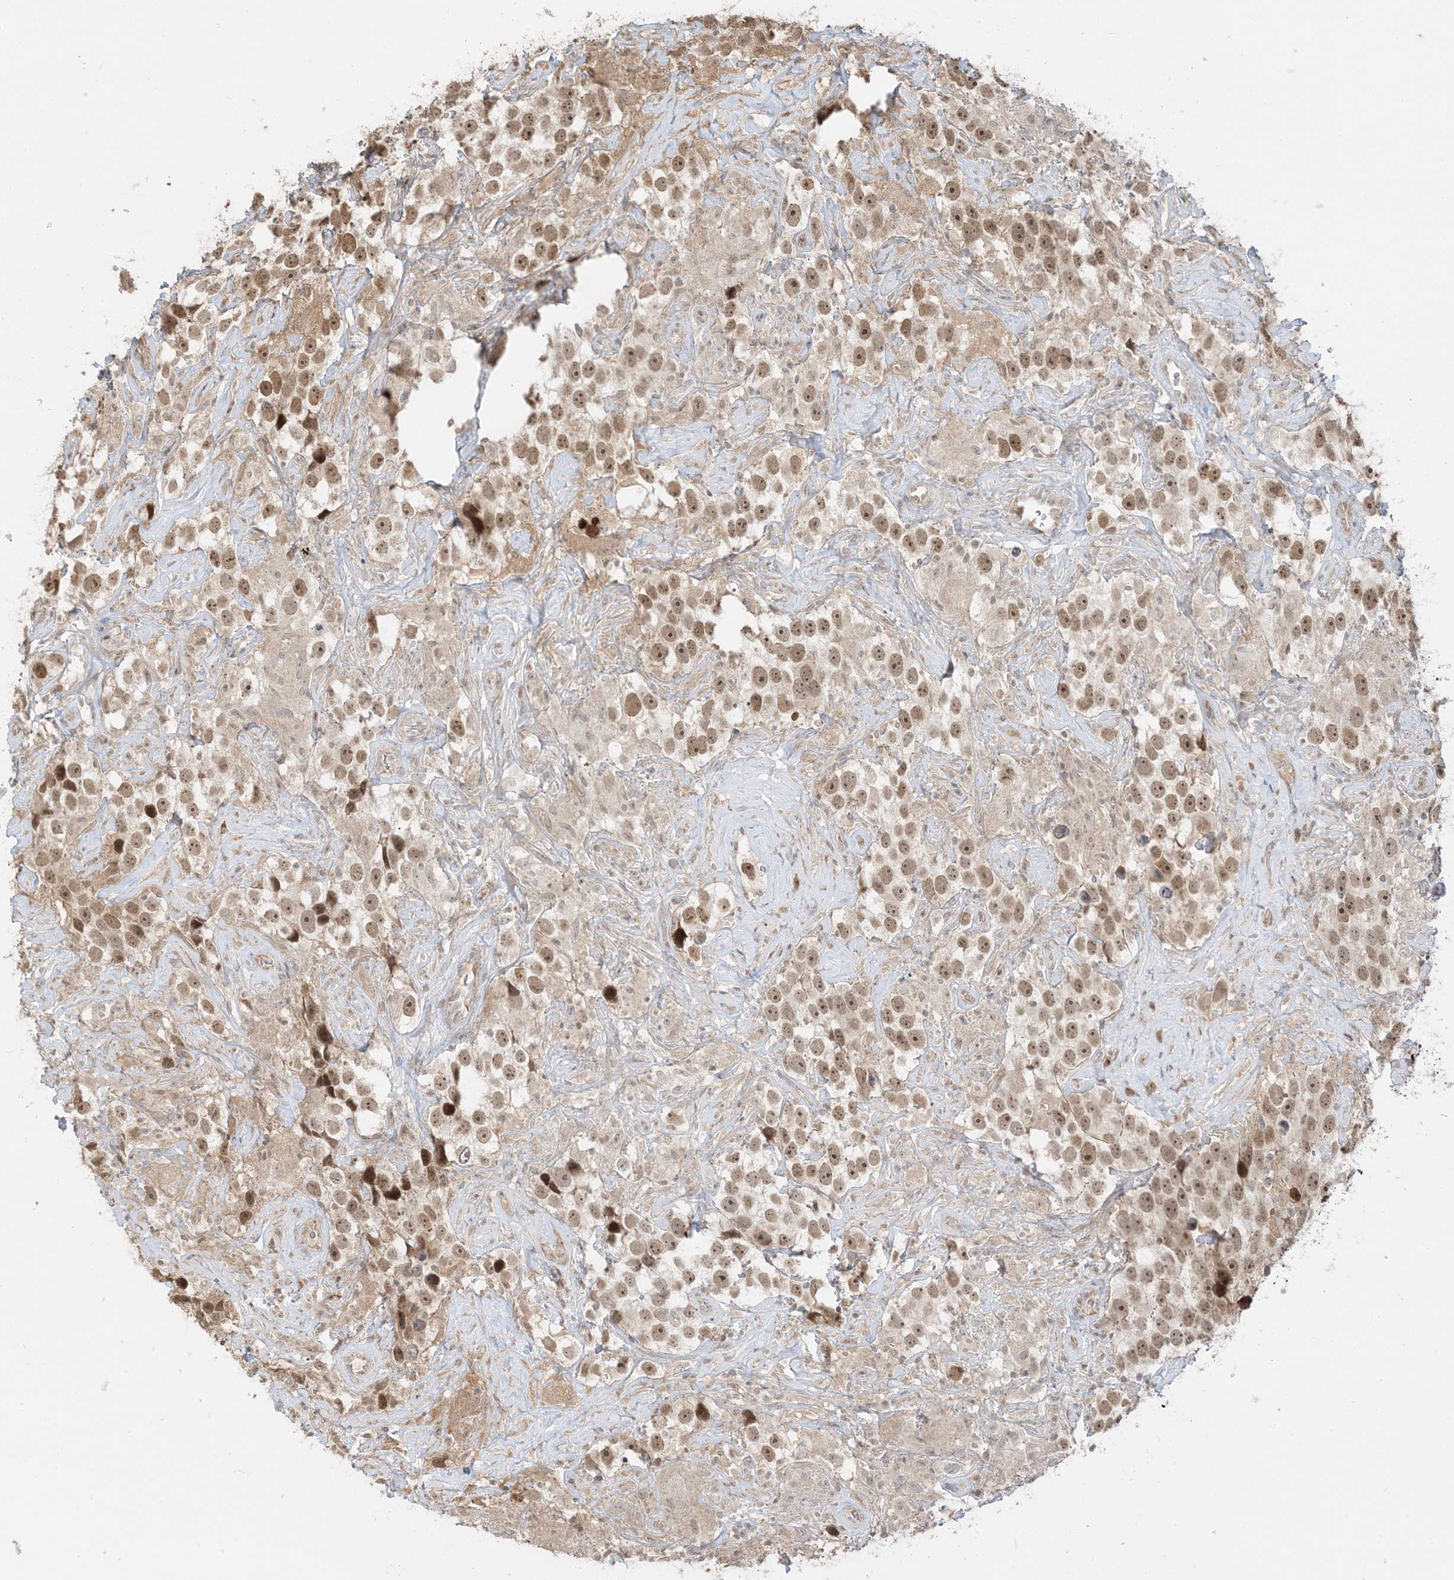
{"staining": {"intensity": "moderate", "quantity": ">75%", "location": "nuclear"}, "tissue": "testis cancer", "cell_type": "Tumor cells", "image_type": "cancer", "snomed": [{"axis": "morphology", "description": "Seminoma, NOS"}, {"axis": "topography", "description": "Testis"}], "caption": "Immunohistochemistry micrograph of neoplastic tissue: human testis seminoma stained using immunohistochemistry displays medium levels of moderate protein expression localized specifically in the nuclear of tumor cells, appearing as a nuclear brown color.", "gene": "PRRT3", "patient": {"sex": "male", "age": 49}}